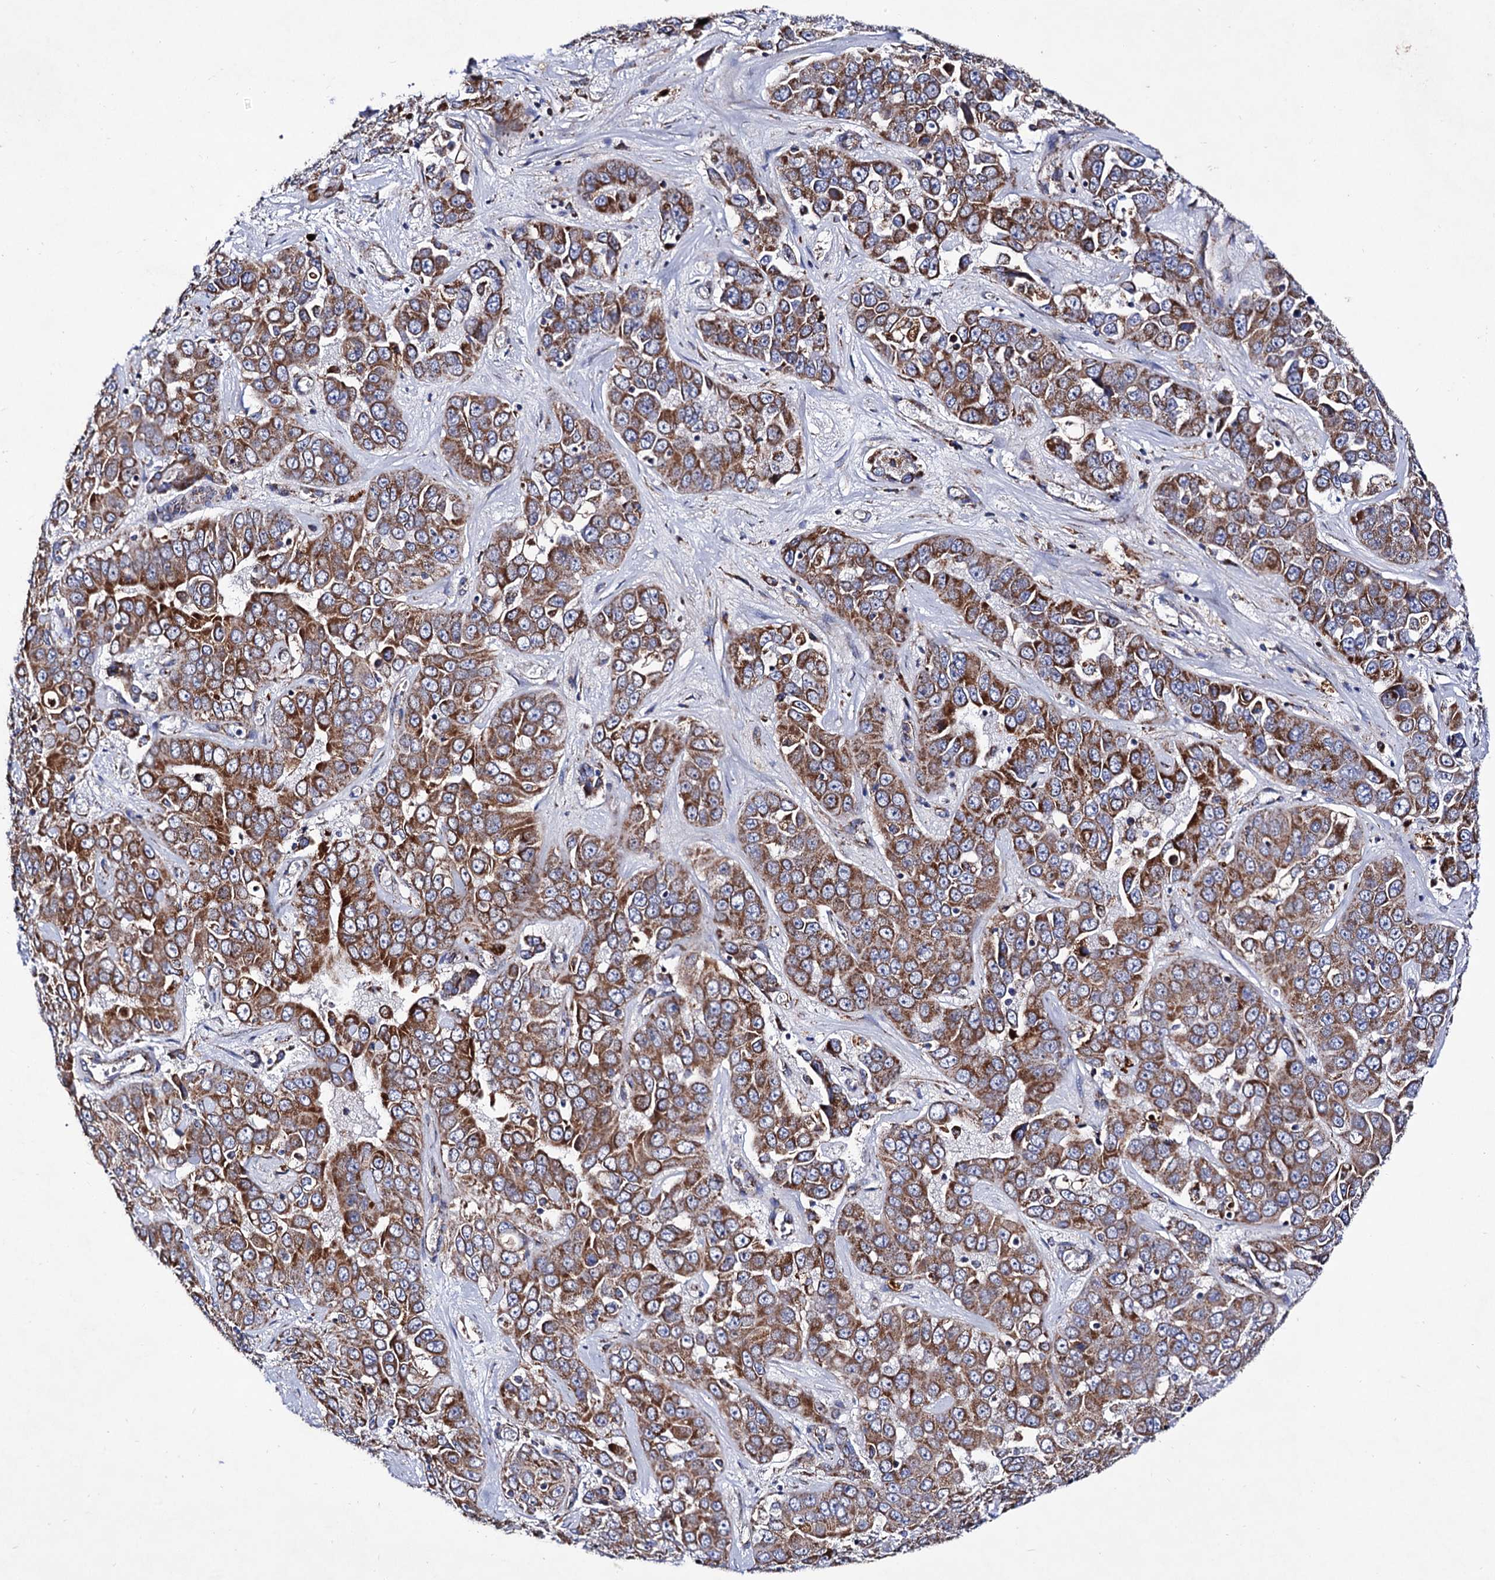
{"staining": {"intensity": "moderate", "quantity": ">75%", "location": "cytoplasmic/membranous"}, "tissue": "liver cancer", "cell_type": "Tumor cells", "image_type": "cancer", "snomed": [{"axis": "morphology", "description": "Cholangiocarcinoma"}, {"axis": "topography", "description": "Liver"}], "caption": "Moderate cytoplasmic/membranous protein staining is seen in approximately >75% of tumor cells in liver cholangiocarcinoma. (Stains: DAB (3,3'-diaminobenzidine) in brown, nuclei in blue, Microscopy: brightfield microscopy at high magnification).", "gene": "ACAD9", "patient": {"sex": "female", "age": 52}}